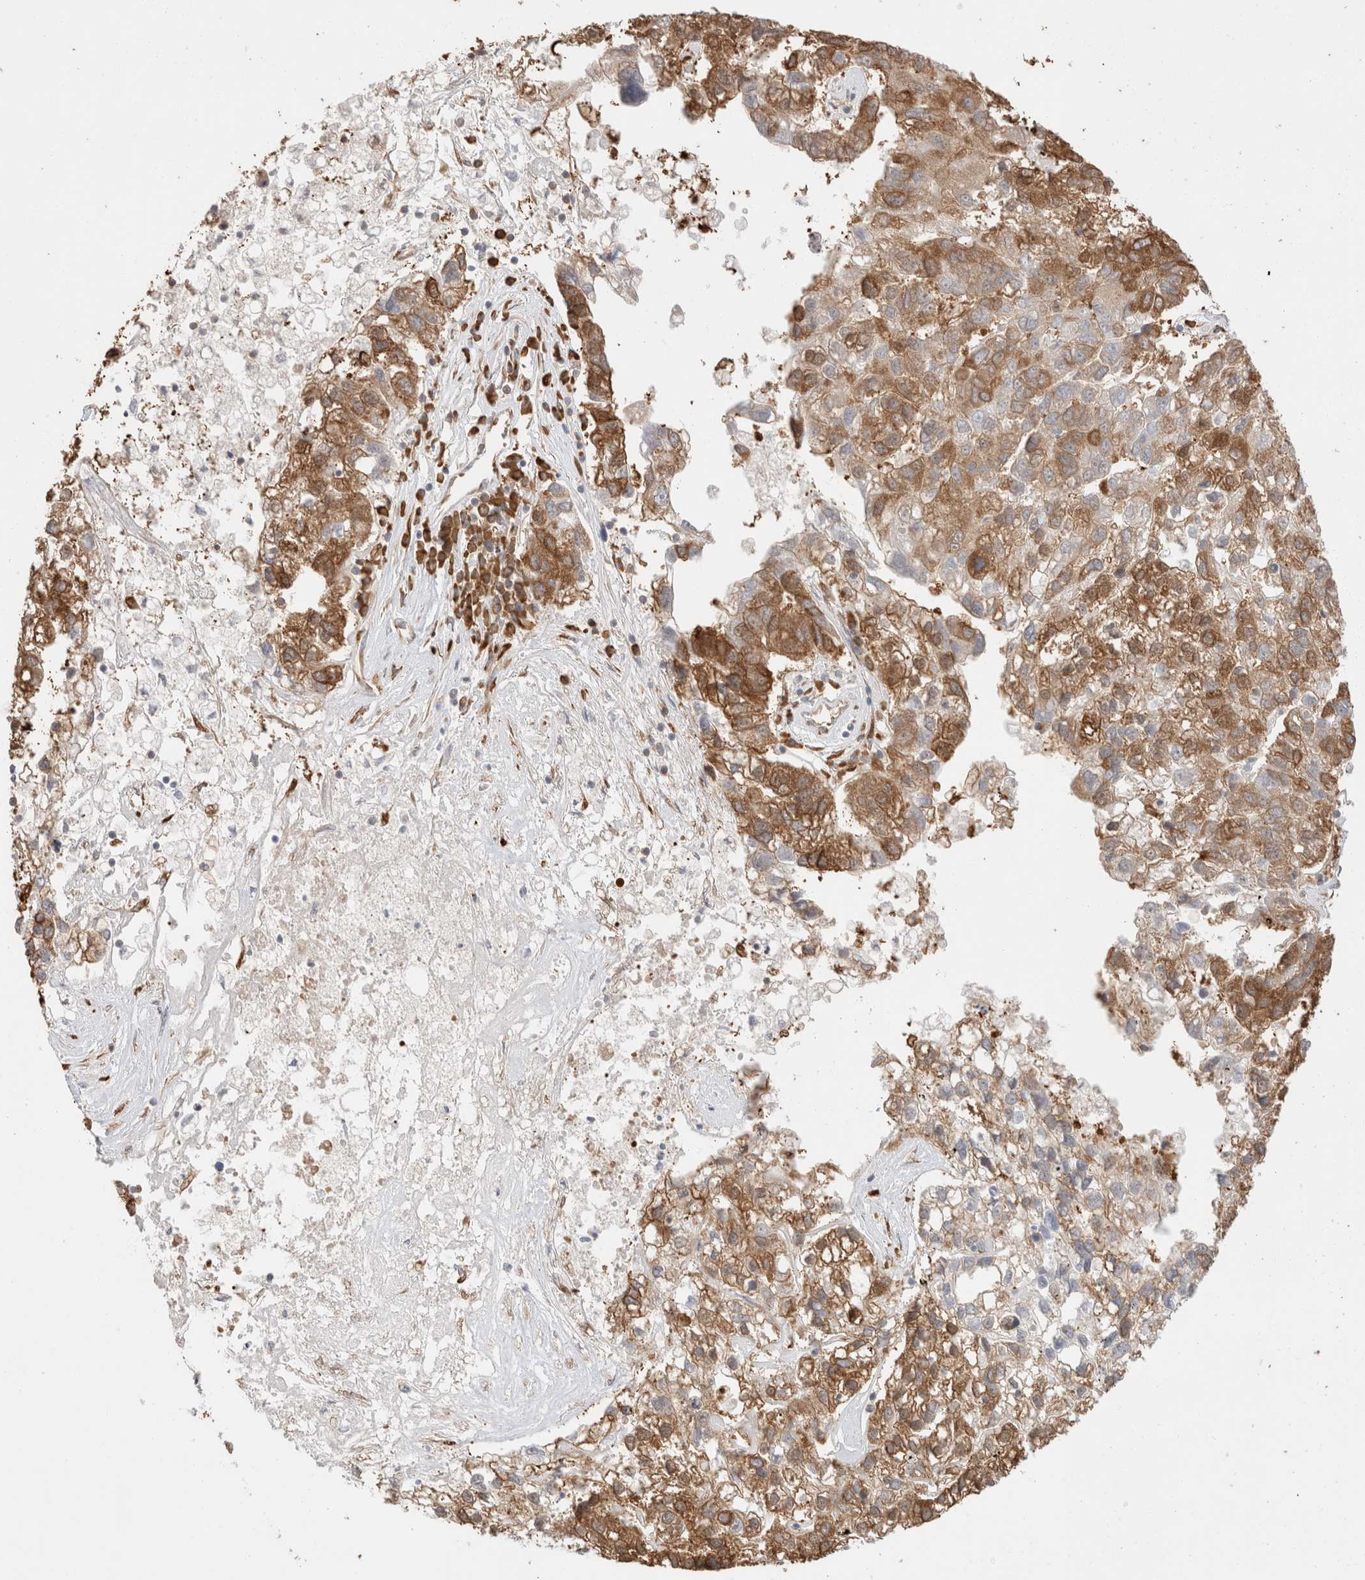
{"staining": {"intensity": "strong", "quantity": ">75%", "location": "cytoplasmic/membranous"}, "tissue": "pancreatic cancer", "cell_type": "Tumor cells", "image_type": "cancer", "snomed": [{"axis": "morphology", "description": "Adenocarcinoma, NOS"}, {"axis": "topography", "description": "Pancreas"}], "caption": "High-magnification brightfield microscopy of pancreatic adenocarcinoma stained with DAB (3,3'-diaminobenzidine) (brown) and counterstained with hematoxylin (blue). tumor cells exhibit strong cytoplasmic/membranous expression is appreciated in approximately>75% of cells. Using DAB (3,3'-diaminobenzidine) (brown) and hematoxylin (blue) stains, captured at high magnification using brightfield microscopy.", "gene": "ZC2HC1A", "patient": {"sex": "female", "age": 61}}